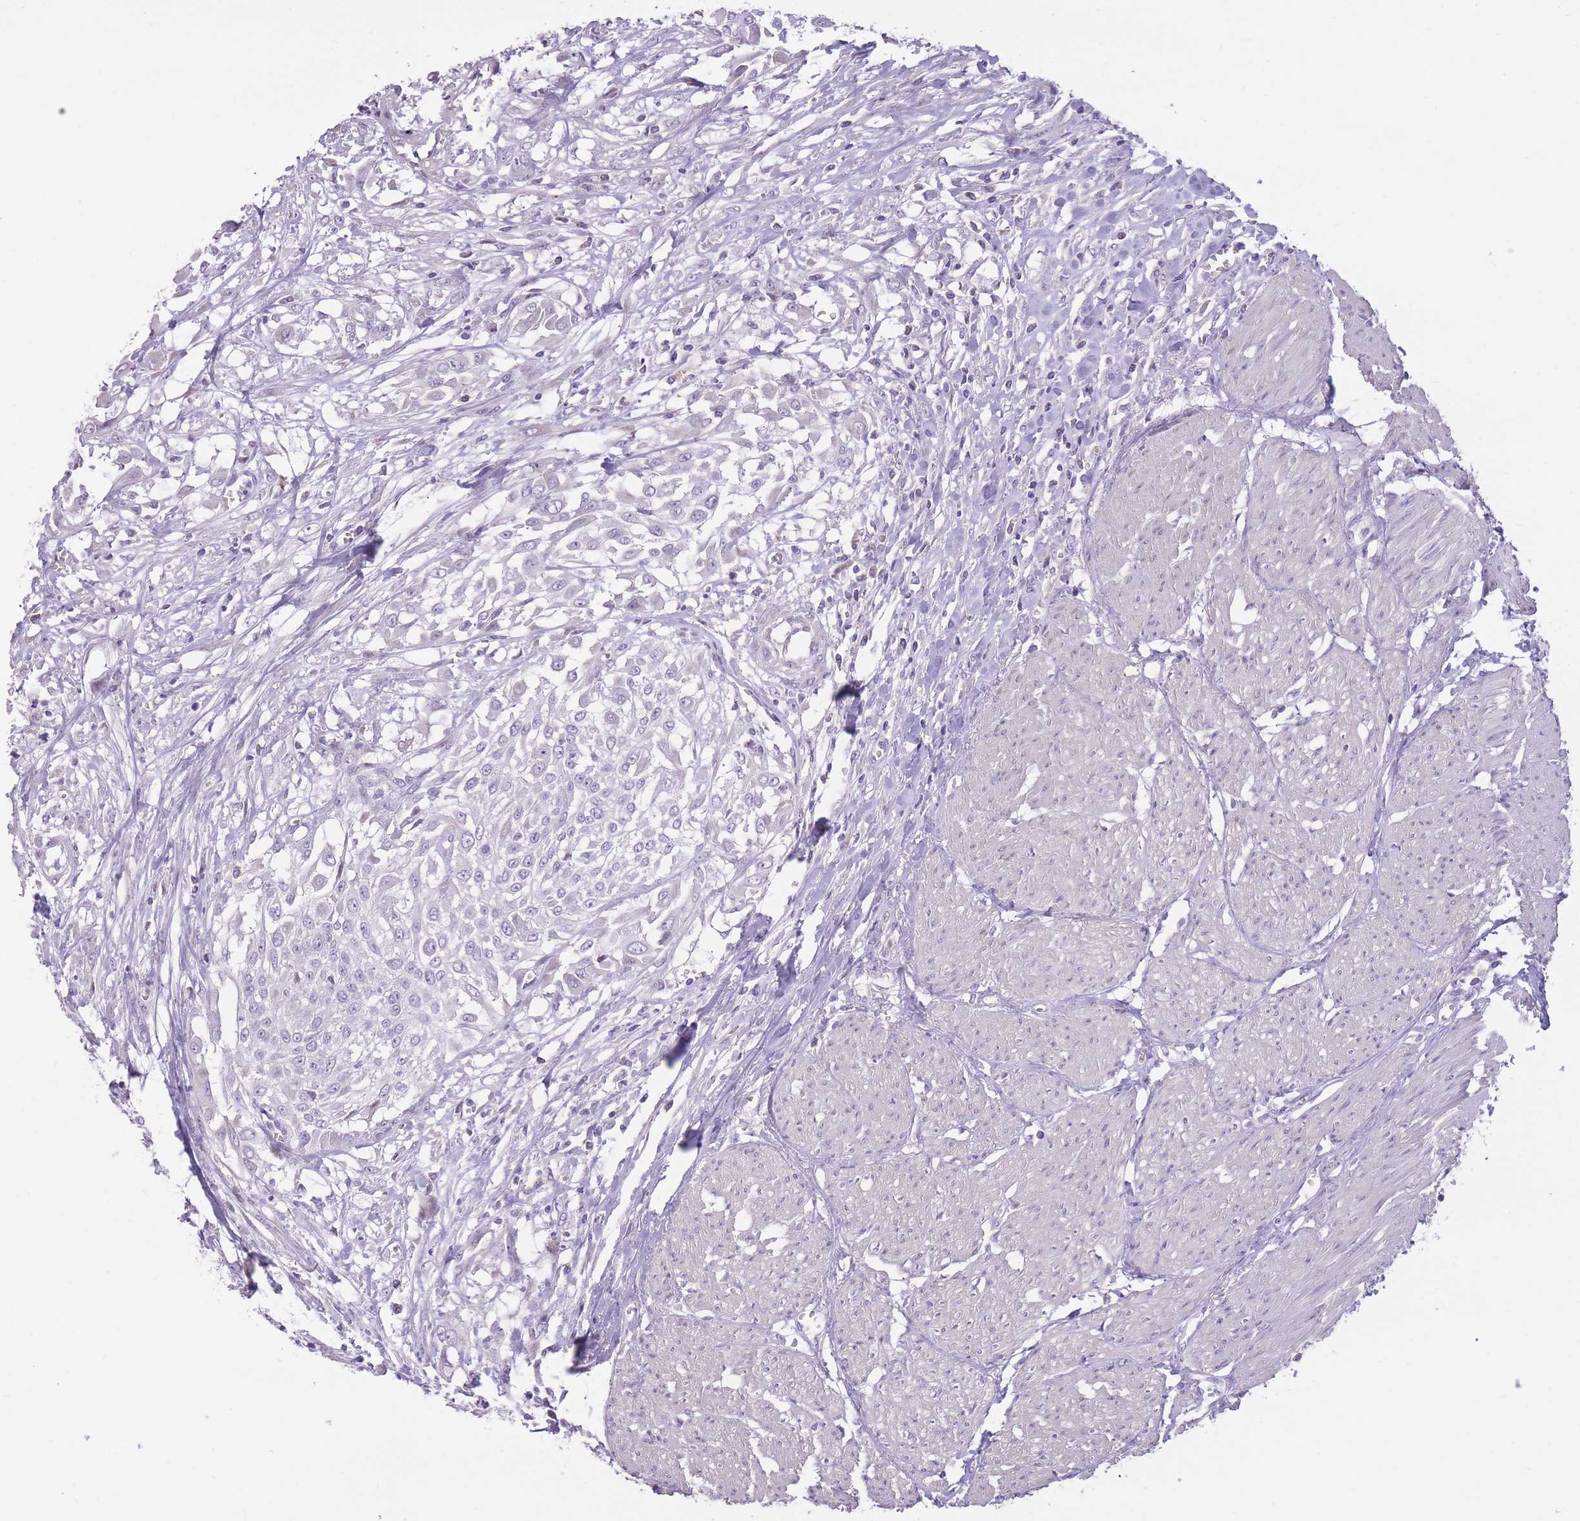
{"staining": {"intensity": "negative", "quantity": "none", "location": "none"}, "tissue": "urothelial cancer", "cell_type": "Tumor cells", "image_type": "cancer", "snomed": [{"axis": "morphology", "description": "Urothelial carcinoma, High grade"}, {"axis": "topography", "description": "Urinary bladder"}], "caption": "Immunohistochemical staining of urothelial cancer shows no significant staining in tumor cells.", "gene": "WDR70", "patient": {"sex": "male", "age": 57}}